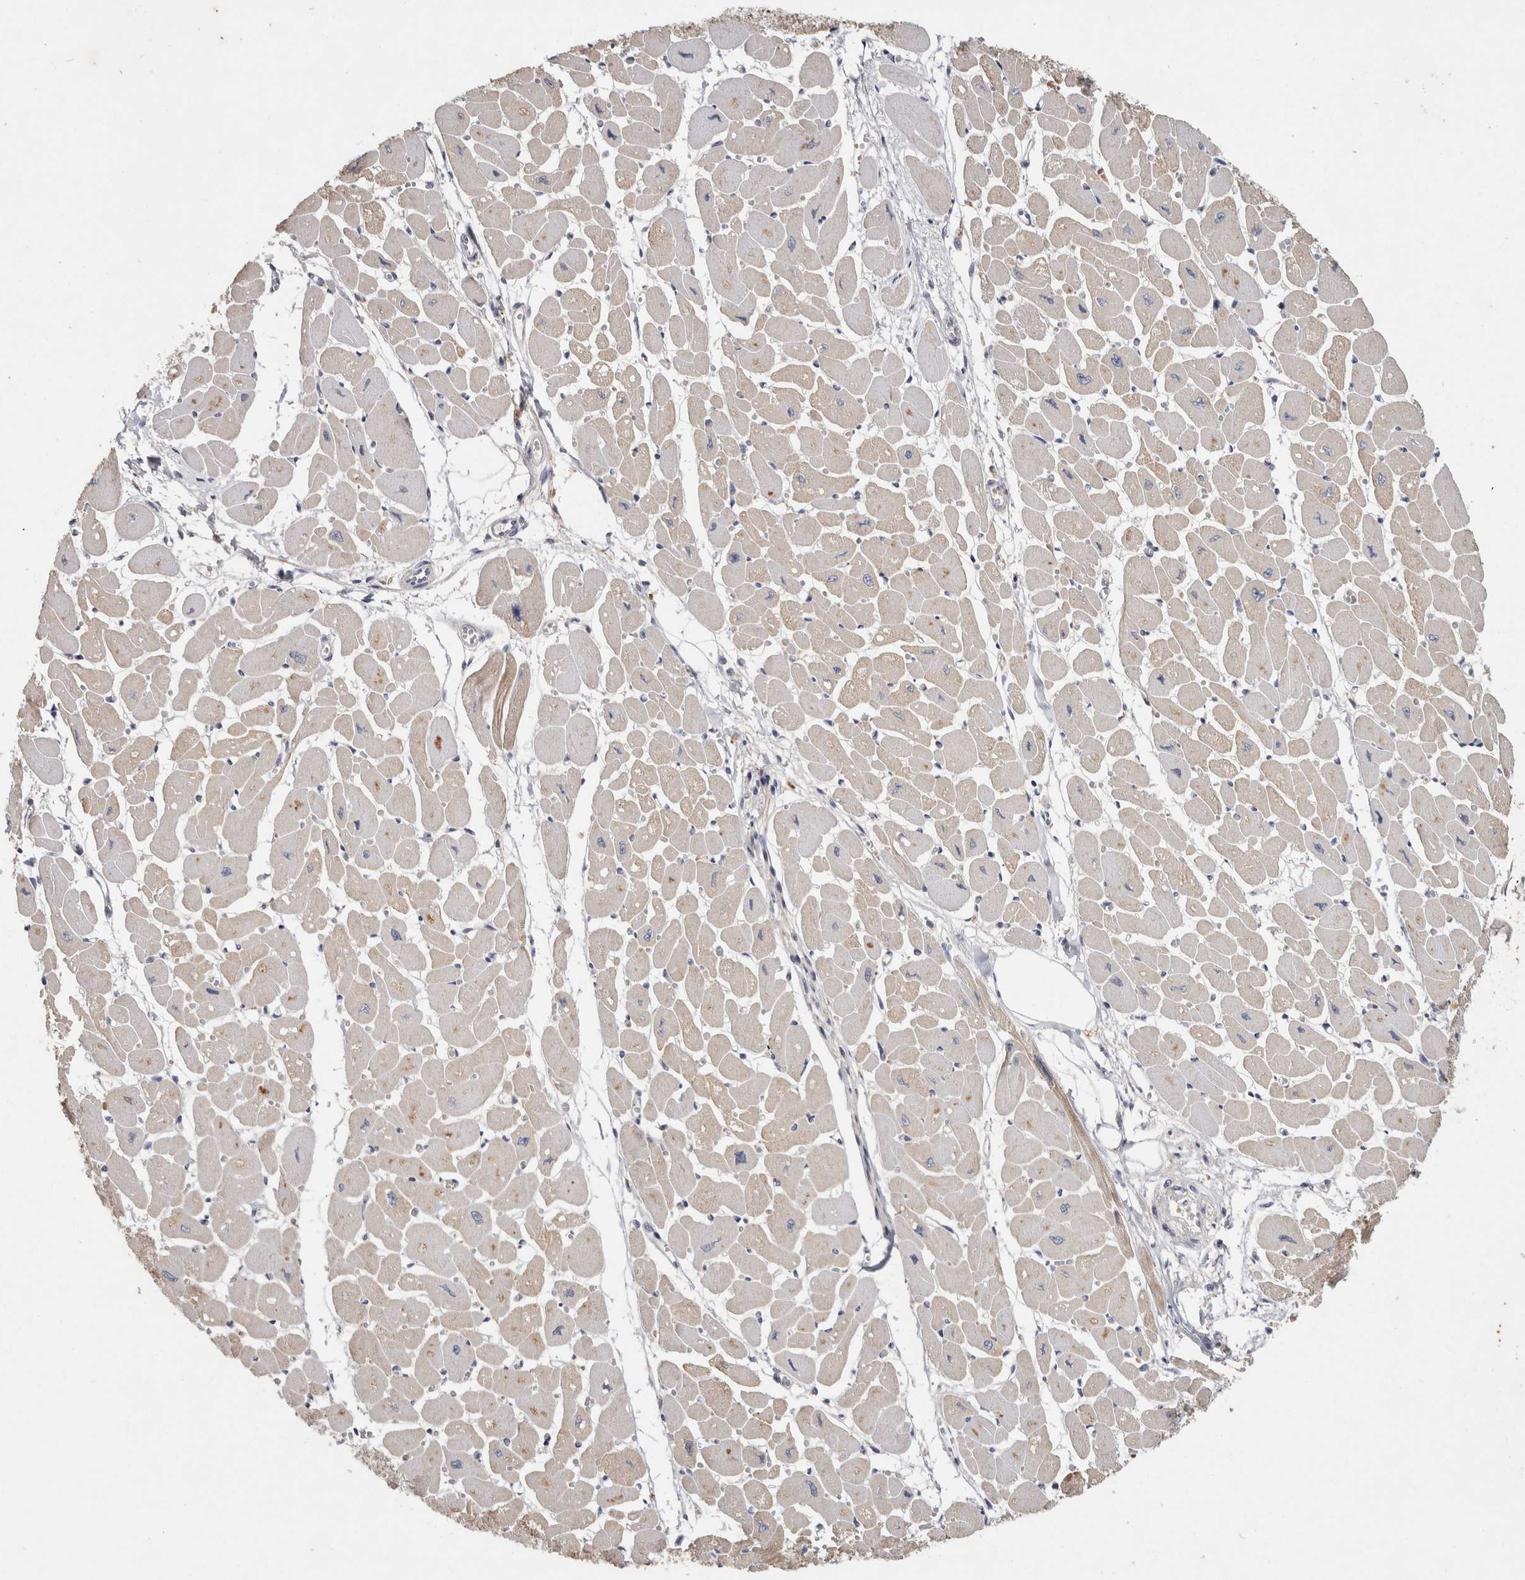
{"staining": {"intensity": "weak", "quantity": "25%-75%", "location": "cytoplasmic/membranous"}, "tissue": "heart muscle", "cell_type": "Cardiomyocytes", "image_type": "normal", "snomed": [{"axis": "morphology", "description": "Normal tissue, NOS"}, {"axis": "topography", "description": "Heart"}], "caption": "Immunohistochemistry of benign heart muscle exhibits low levels of weak cytoplasmic/membranous positivity in approximately 25%-75% of cardiomyocytes.", "gene": "ACAT2", "patient": {"sex": "female", "age": 54}}